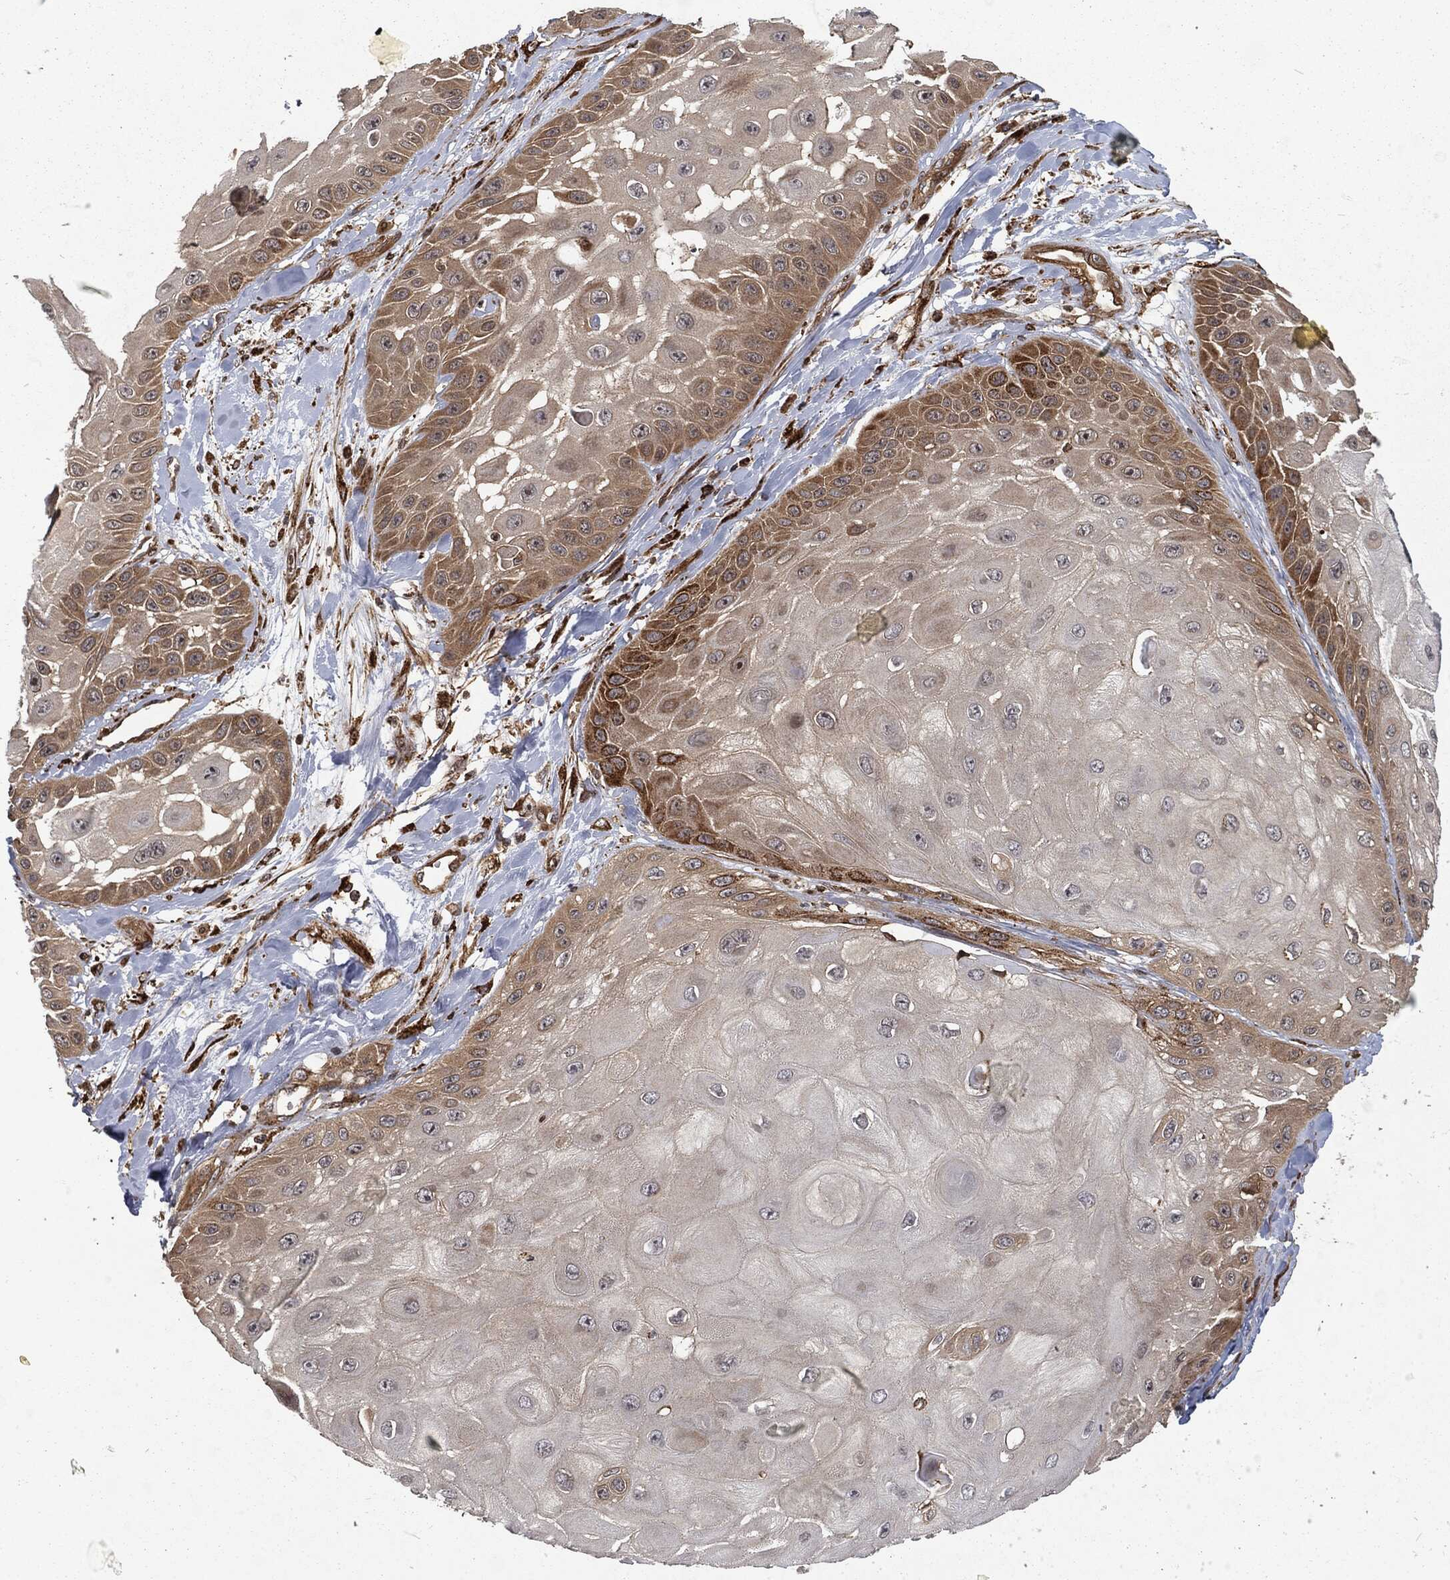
{"staining": {"intensity": "moderate", "quantity": "<25%", "location": "cytoplasmic/membranous"}, "tissue": "skin cancer", "cell_type": "Tumor cells", "image_type": "cancer", "snomed": [{"axis": "morphology", "description": "Normal tissue, NOS"}, {"axis": "morphology", "description": "Squamous cell carcinoma, NOS"}, {"axis": "topography", "description": "Skin"}], "caption": "A brown stain labels moderate cytoplasmic/membranous positivity of a protein in squamous cell carcinoma (skin) tumor cells.", "gene": "RFTN1", "patient": {"sex": "male", "age": 79}}